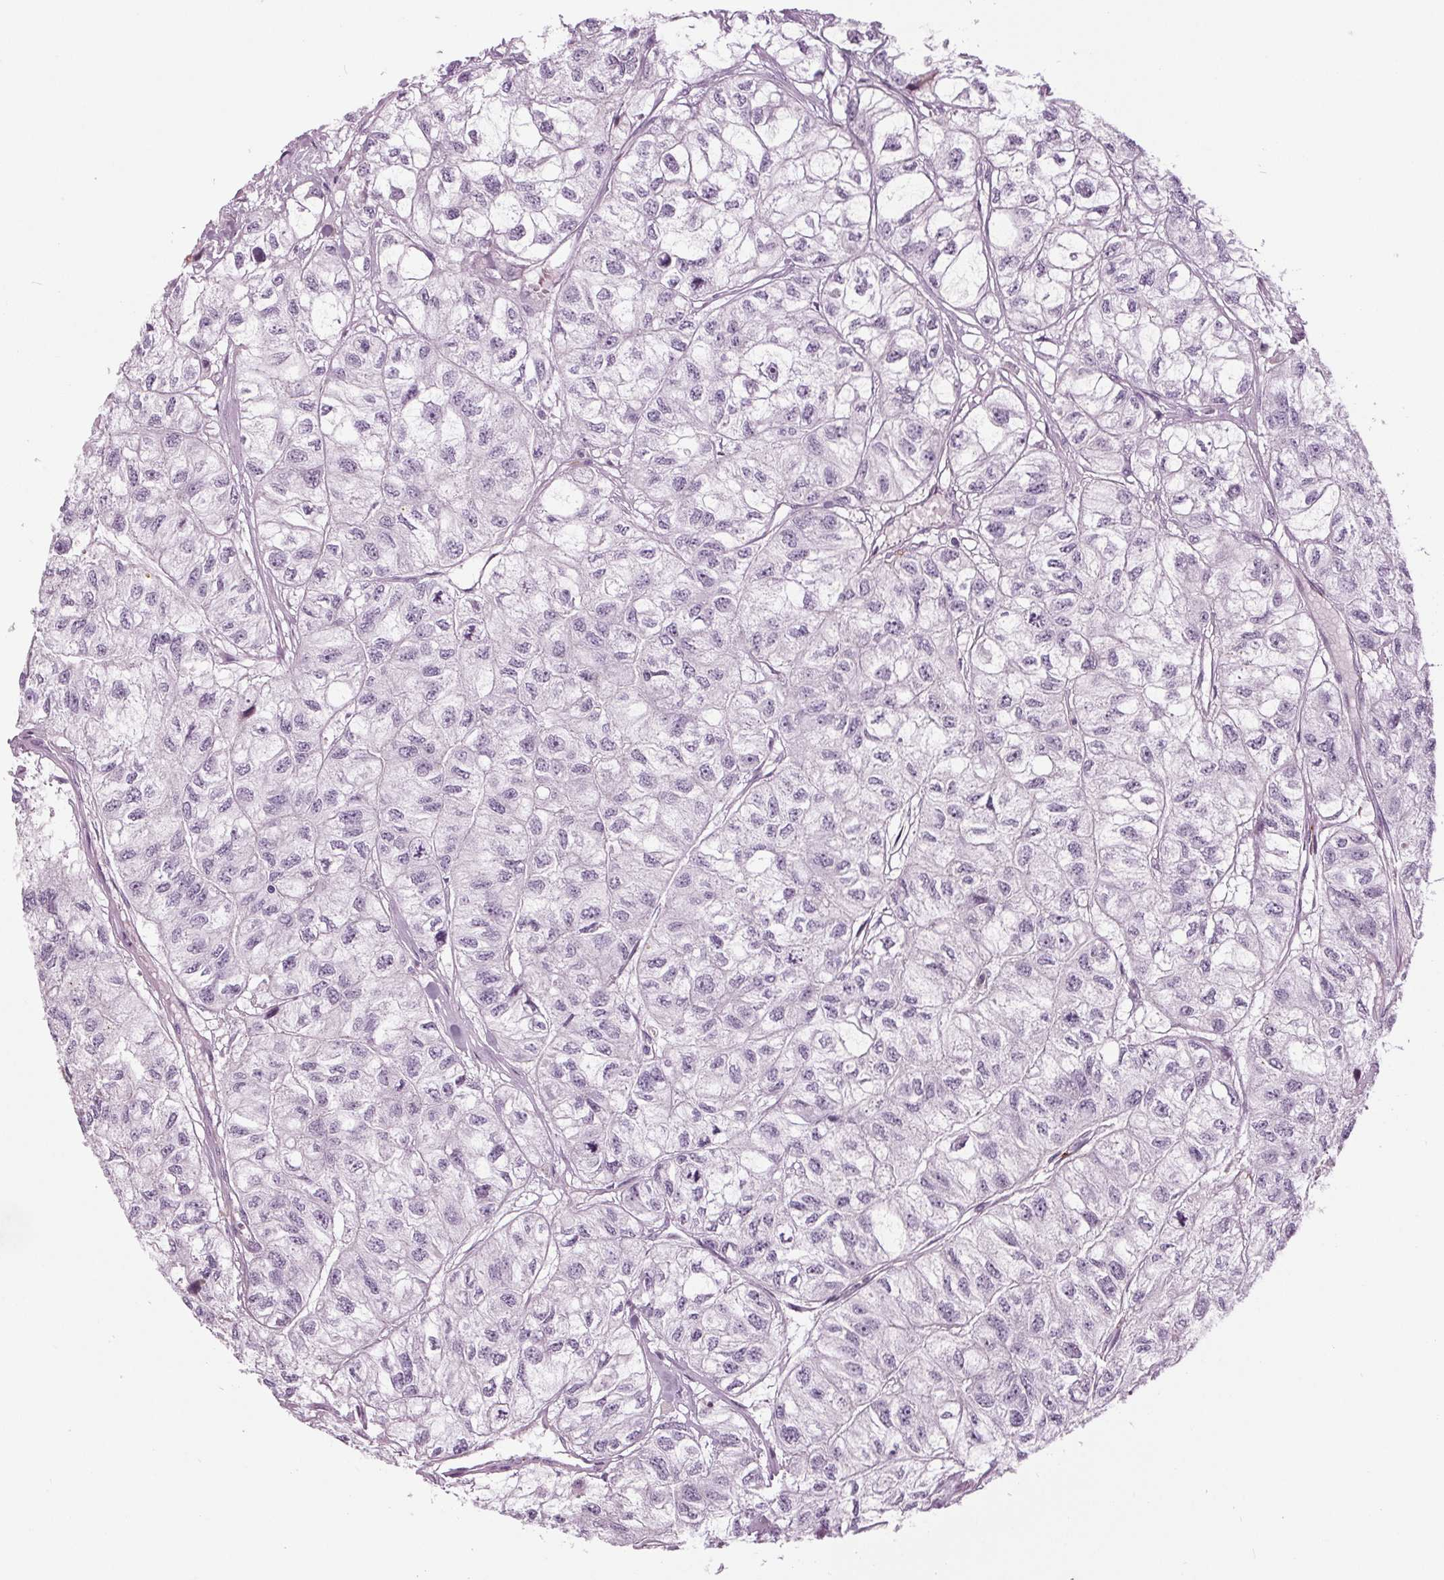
{"staining": {"intensity": "negative", "quantity": "none", "location": "none"}, "tissue": "renal cancer", "cell_type": "Tumor cells", "image_type": "cancer", "snomed": [{"axis": "morphology", "description": "Adenocarcinoma, NOS"}, {"axis": "topography", "description": "Kidney"}], "caption": "This is an immunohistochemistry (IHC) micrograph of human adenocarcinoma (renal). There is no positivity in tumor cells.", "gene": "CYP3A43", "patient": {"sex": "male", "age": 56}}